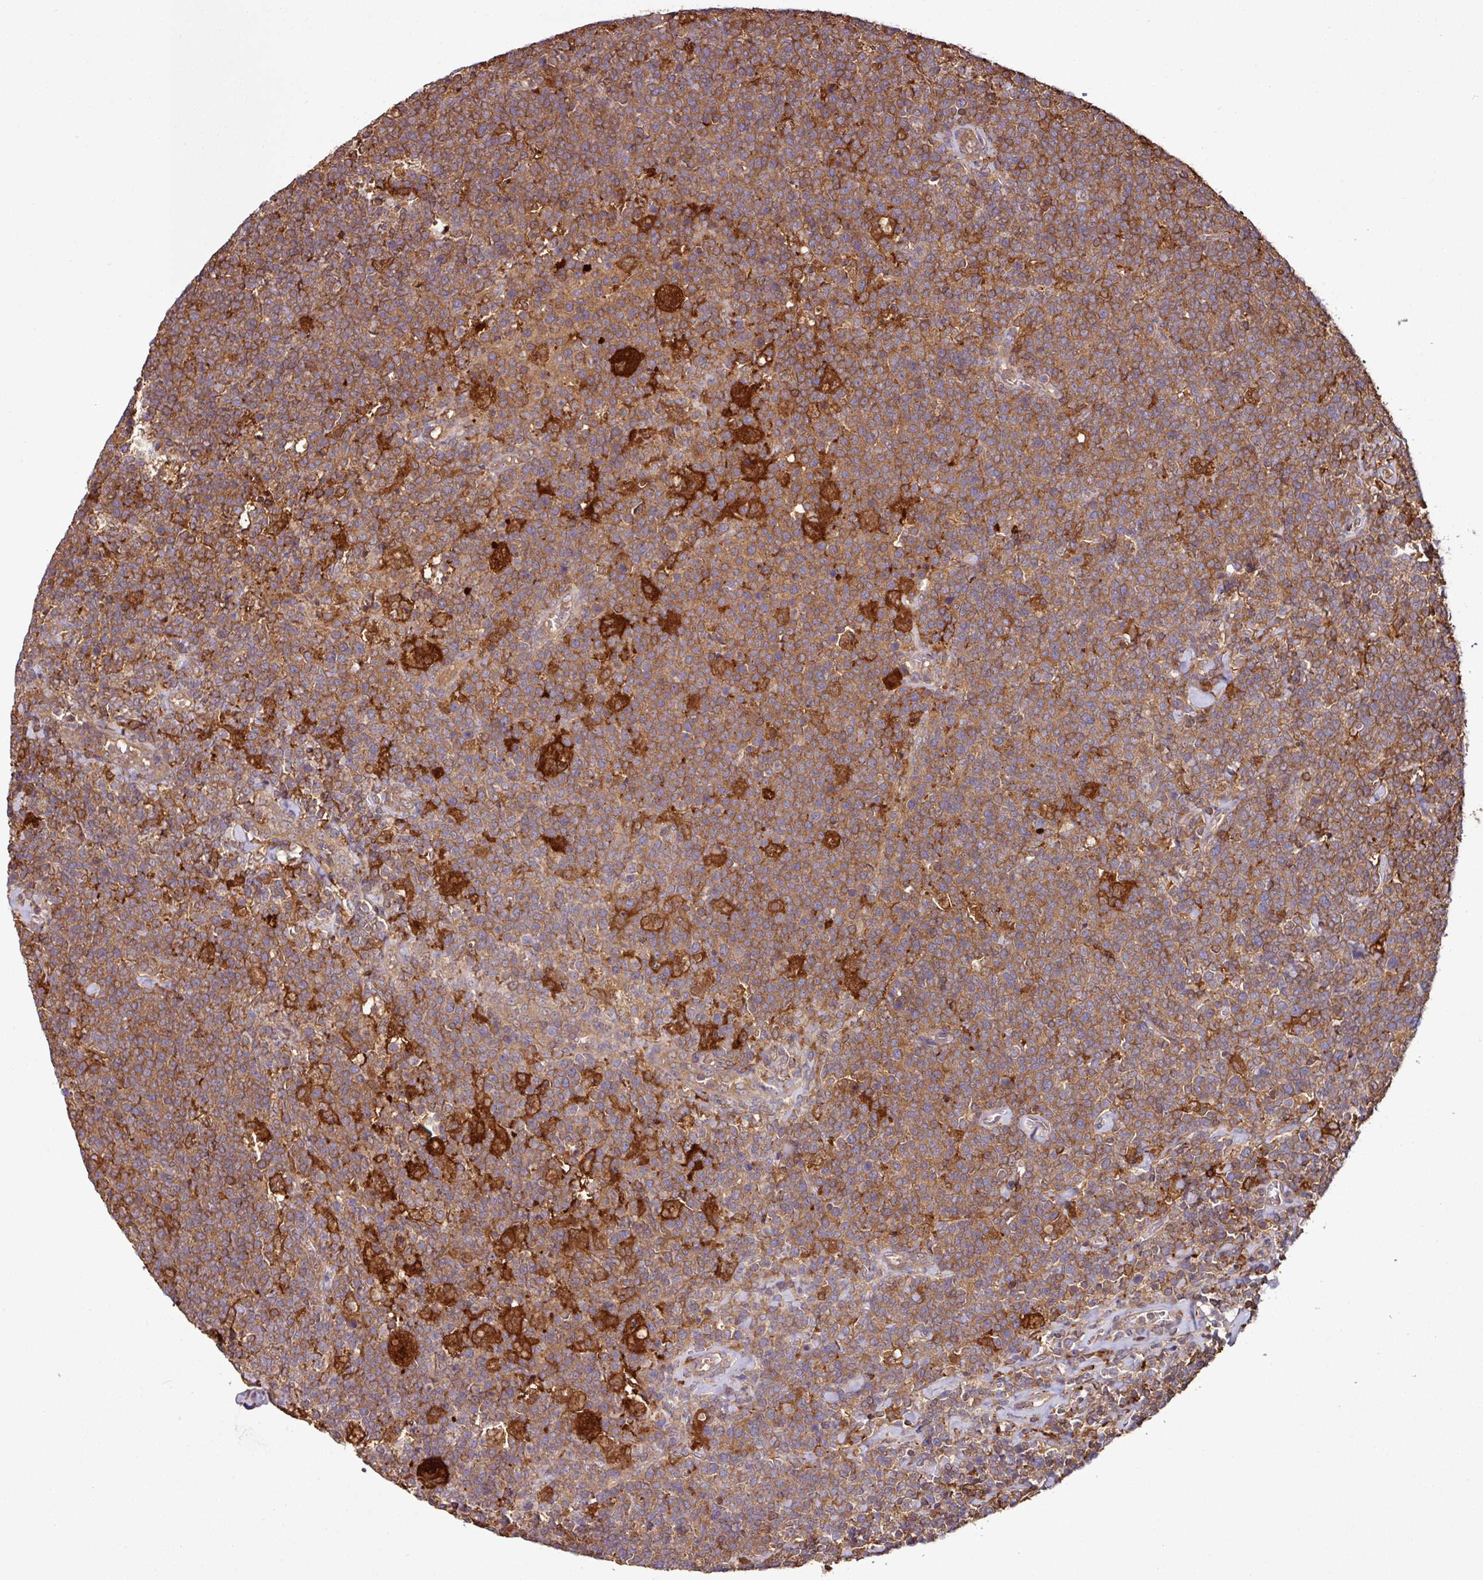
{"staining": {"intensity": "strong", "quantity": "25%-75%", "location": "cytoplasmic/membranous"}, "tissue": "lymphoma", "cell_type": "Tumor cells", "image_type": "cancer", "snomed": [{"axis": "morphology", "description": "Malignant lymphoma, non-Hodgkin's type, High grade"}, {"axis": "topography", "description": "Lymph node"}], "caption": "High-power microscopy captured an immunohistochemistry (IHC) histopathology image of high-grade malignant lymphoma, non-Hodgkin's type, revealing strong cytoplasmic/membranous expression in about 25%-75% of tumor cells.", "gene": "GNPDA1", "patient": {"sex": "male", "age": 61}}